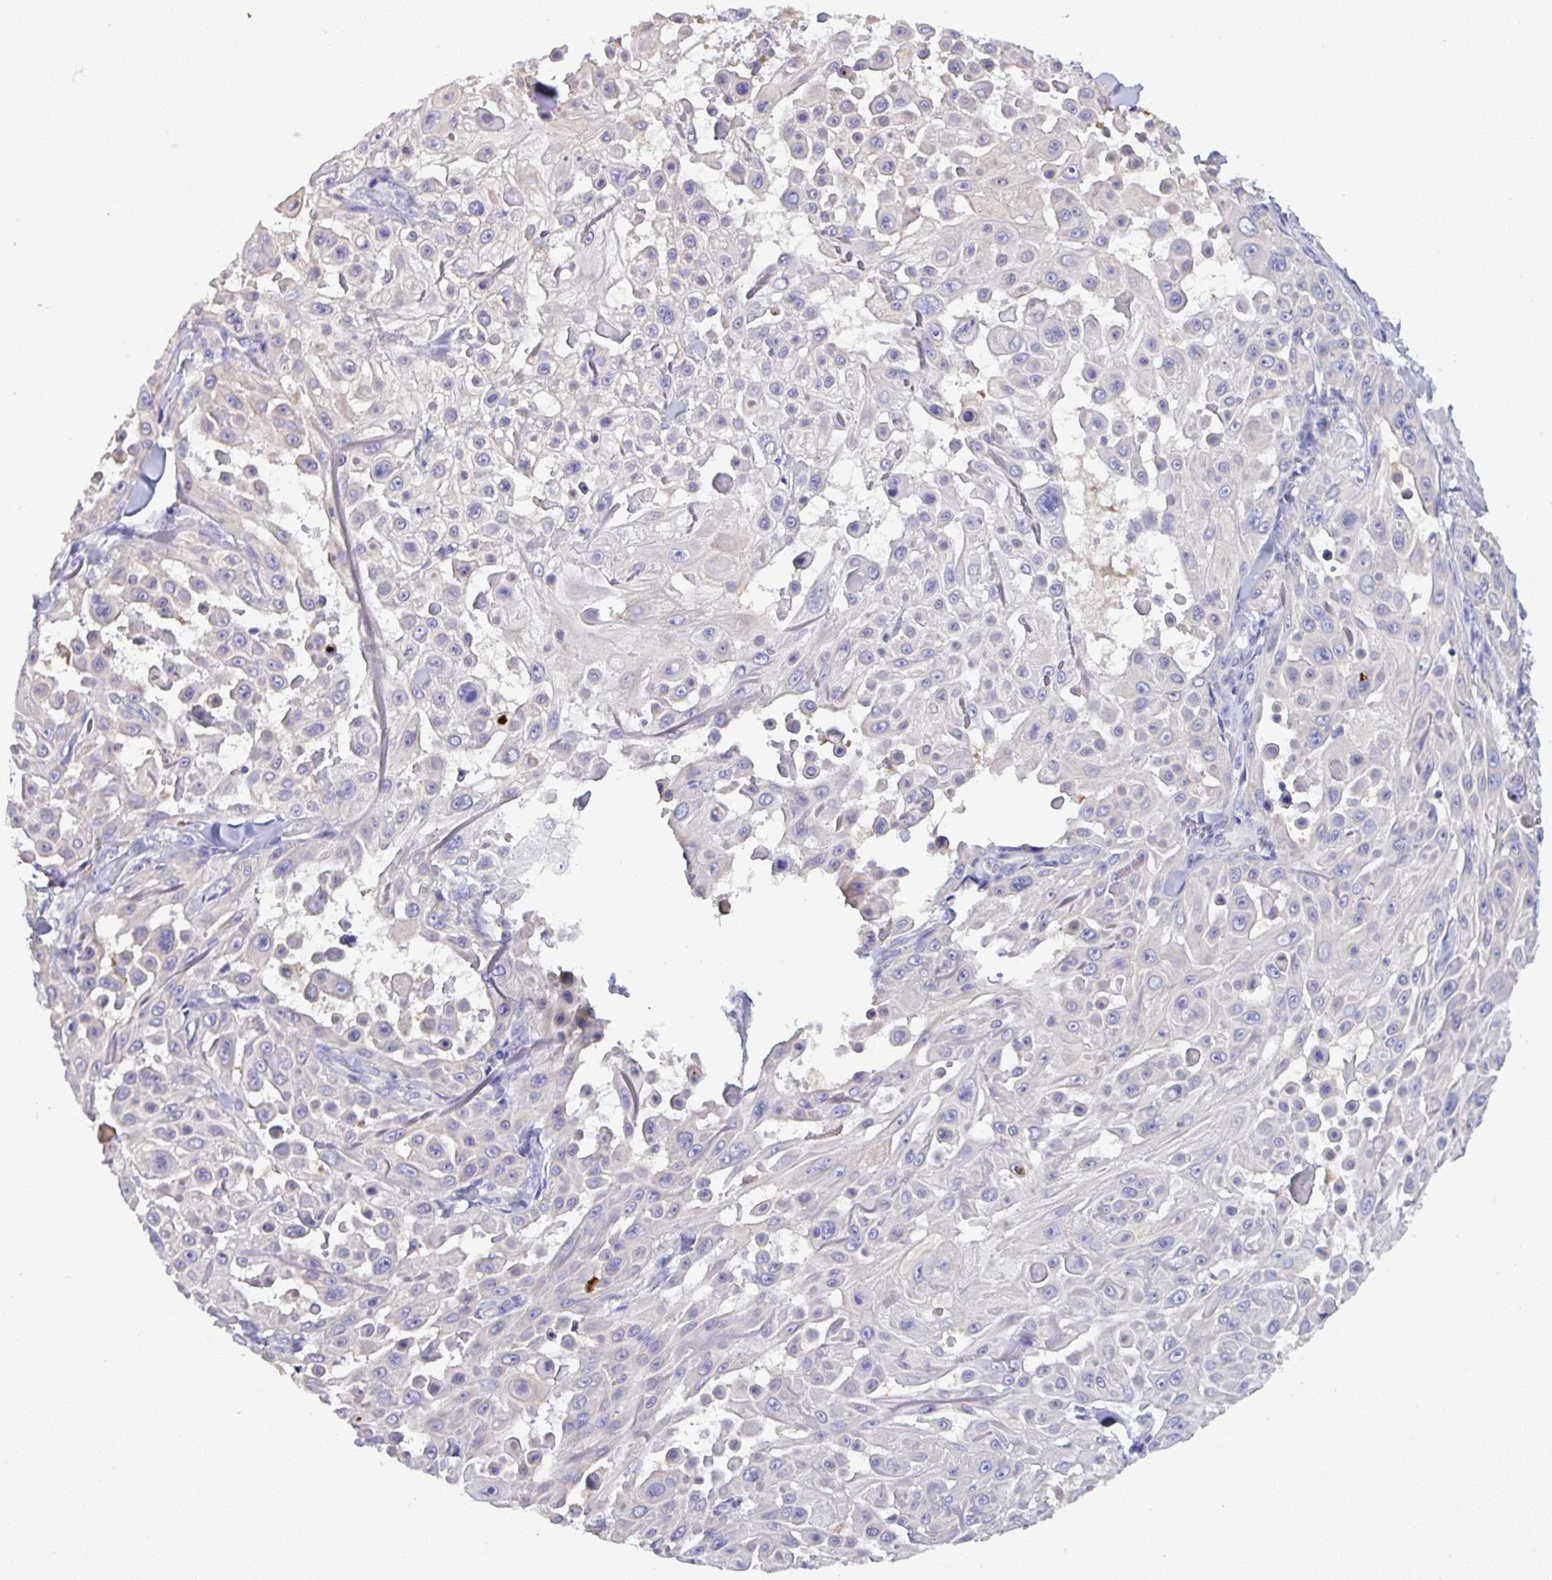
{"staining": {"intensity": "weak", "quantity": "<25%", "location": "cytoplasmic/membranous"}, "tissue": "skin cancer", "cell_type": "Tumor cells", "image_type": "cancer", "snomed": [{"axis": "morphology", "description": "Squamous cell carcinoma, NOS"}, {"axis": "topography", "description": "Skin"}], "caption": "Immunohistochemistry micrograph of human squamous cell carcinoma (skin) stained for a protein (brown), which exhibits no positivity in tumor cells.", "gene": "ST8SIA2", "patient": {"sex": "male", "age": 91}}